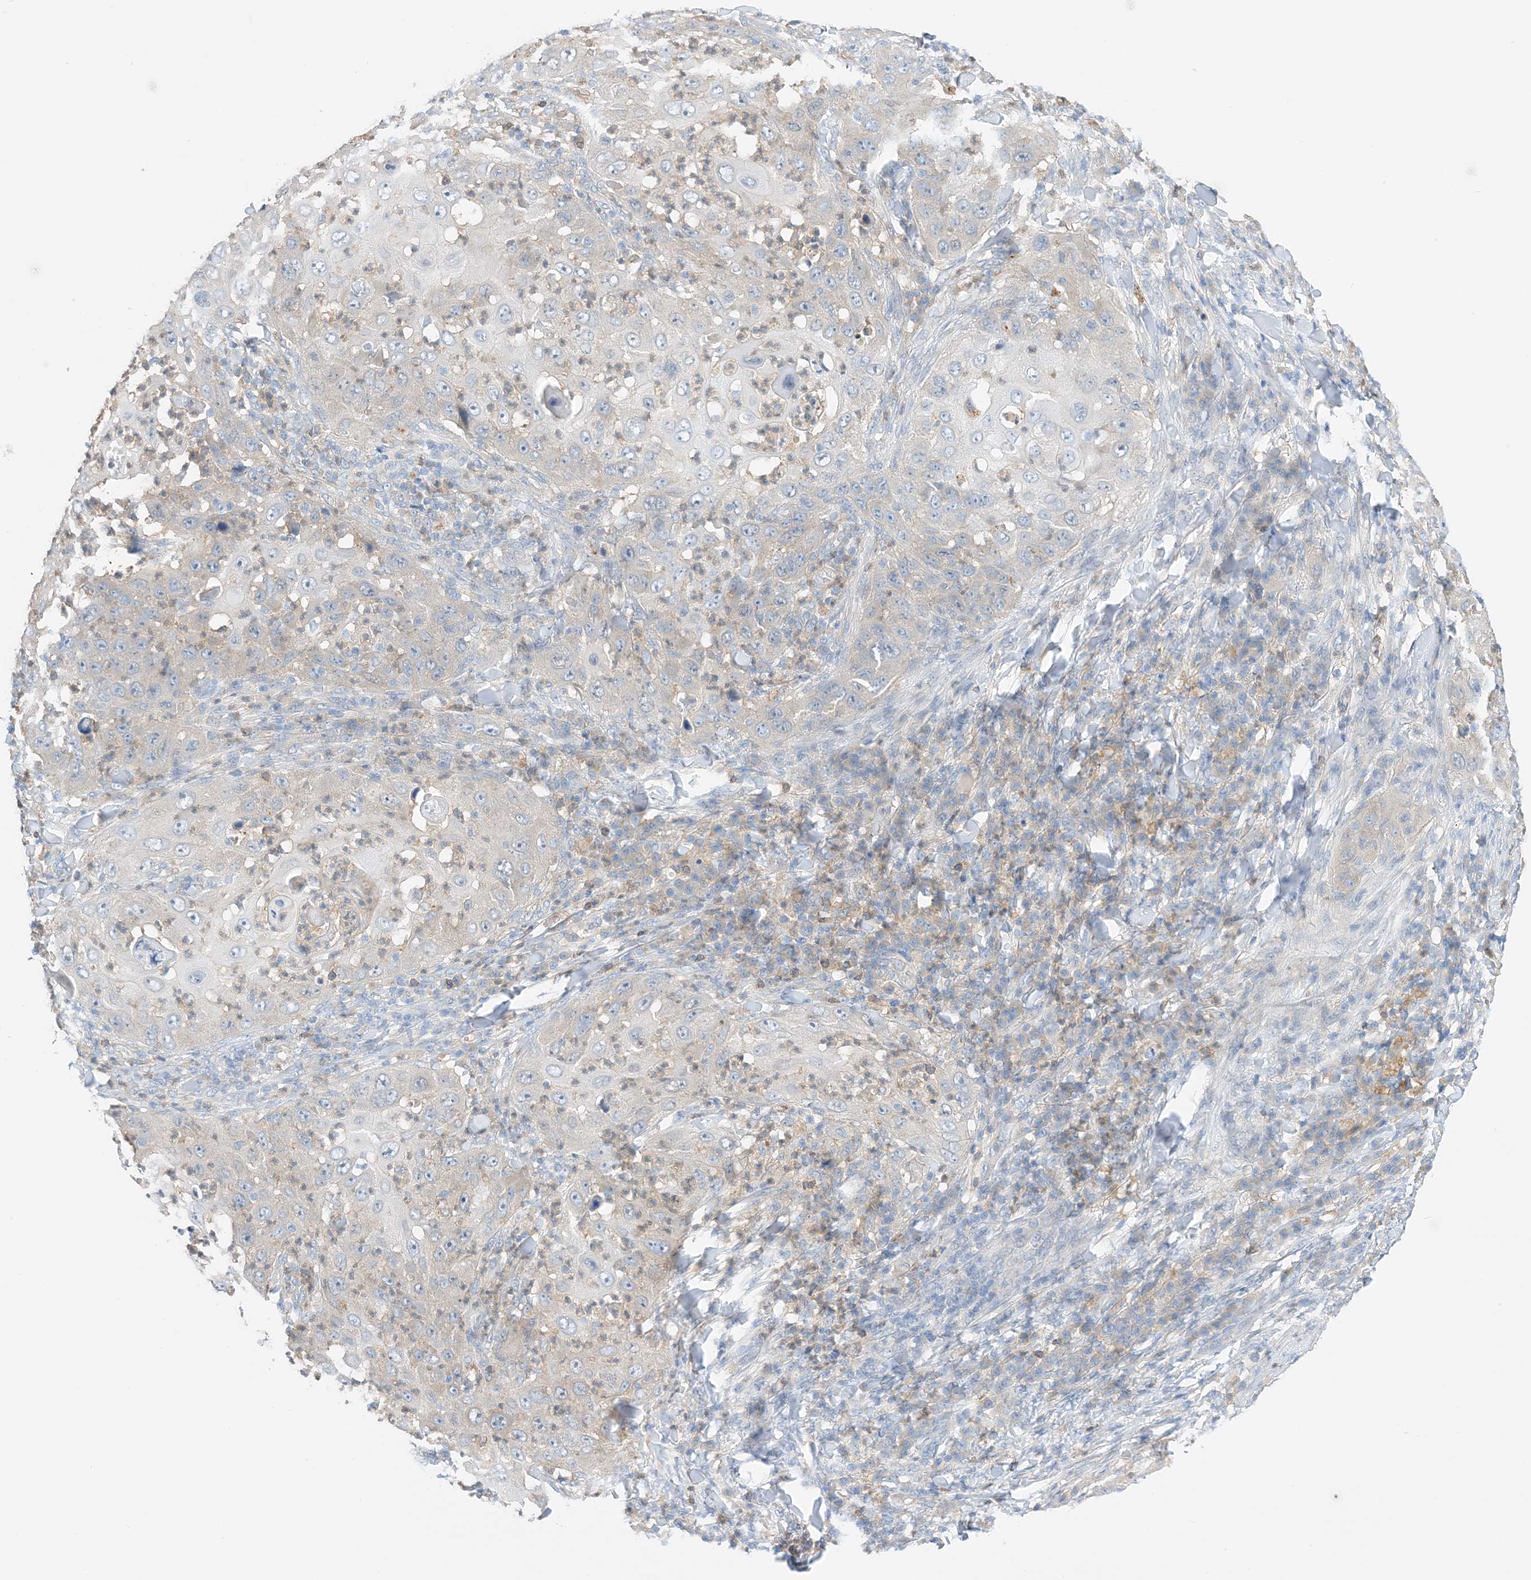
{"staining": {"intensity": "weak", "quantity": "<25%", "location": "cytoplasmic/membranous"}, "tissue": "skin cancer", "cell_type": "Tumor cells", "image_type": "cancer", "snomed": [{"axis": "morphology", "description": "Squamous cell carcinoma, NOS"}, {"axis": "topography", "description": "Skin"}], "caption": "Skin squamous cell carcinoma was stained to show a protein in brown. There is no significant expression in tumor cells.", "gene": "KIFBP", "patient": {"sex": "female", "age": 44}}